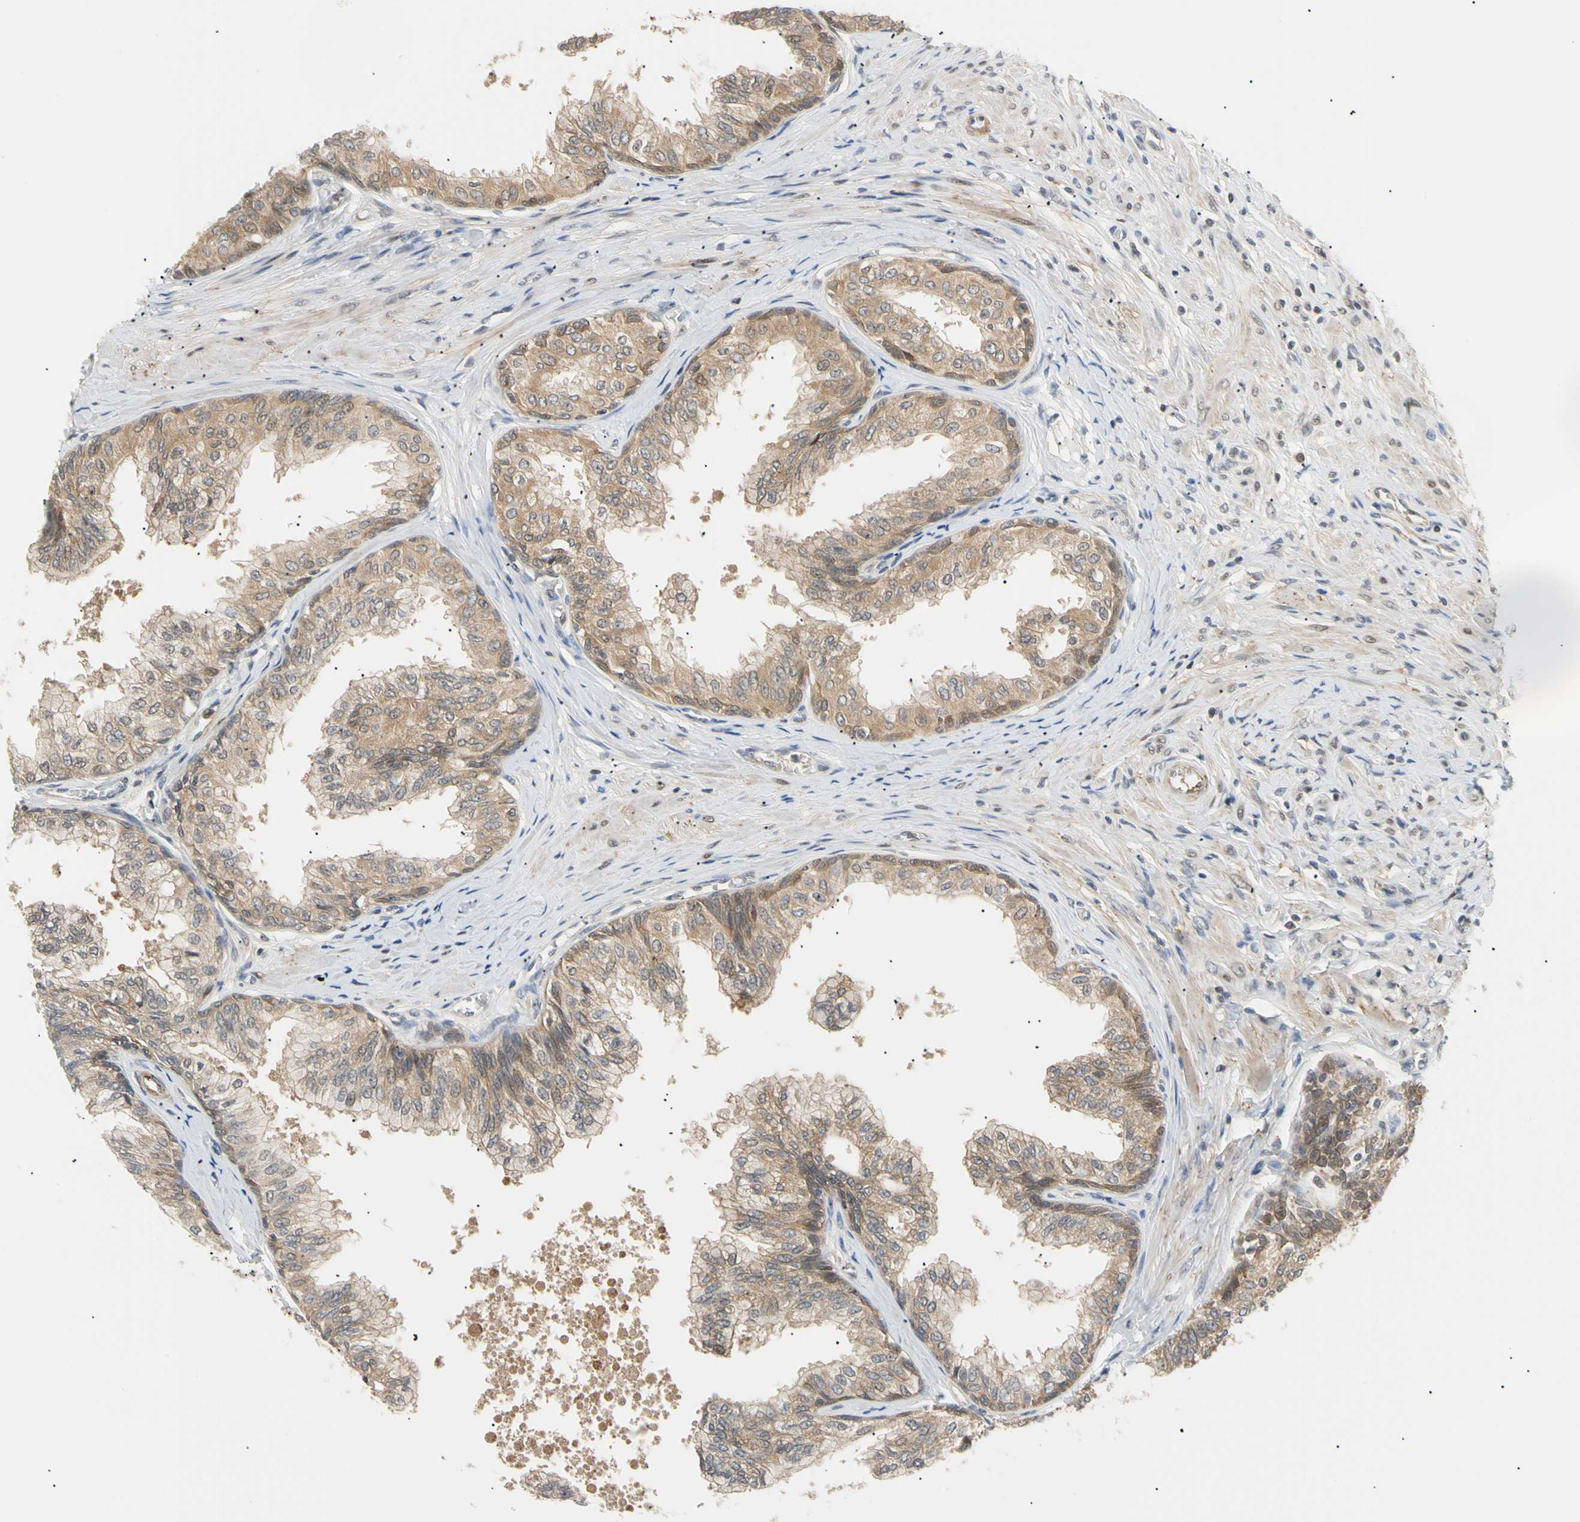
{"staining": {"intensity": "moderate", "quantity": ">75%", "location": "cytoplasmic/membranous"}, "tissue": "prostate", "cell_type": "Glandular cells", "image_type": "normal", "snomed": [{"axis": "morphology", "description": "Normal tissue, NOS"}, {"axis": "topography", "description": "Prostate"}, {"axis": "topography", "description": "Seminal veicle"}], "caption": "A brown stain labels moderate cytoplasmic/membranous expression of a protein in glandular cells of unremarkable prostate.", "gene": "SEC23B", "patient": {"sex": "male", "age": 60}}